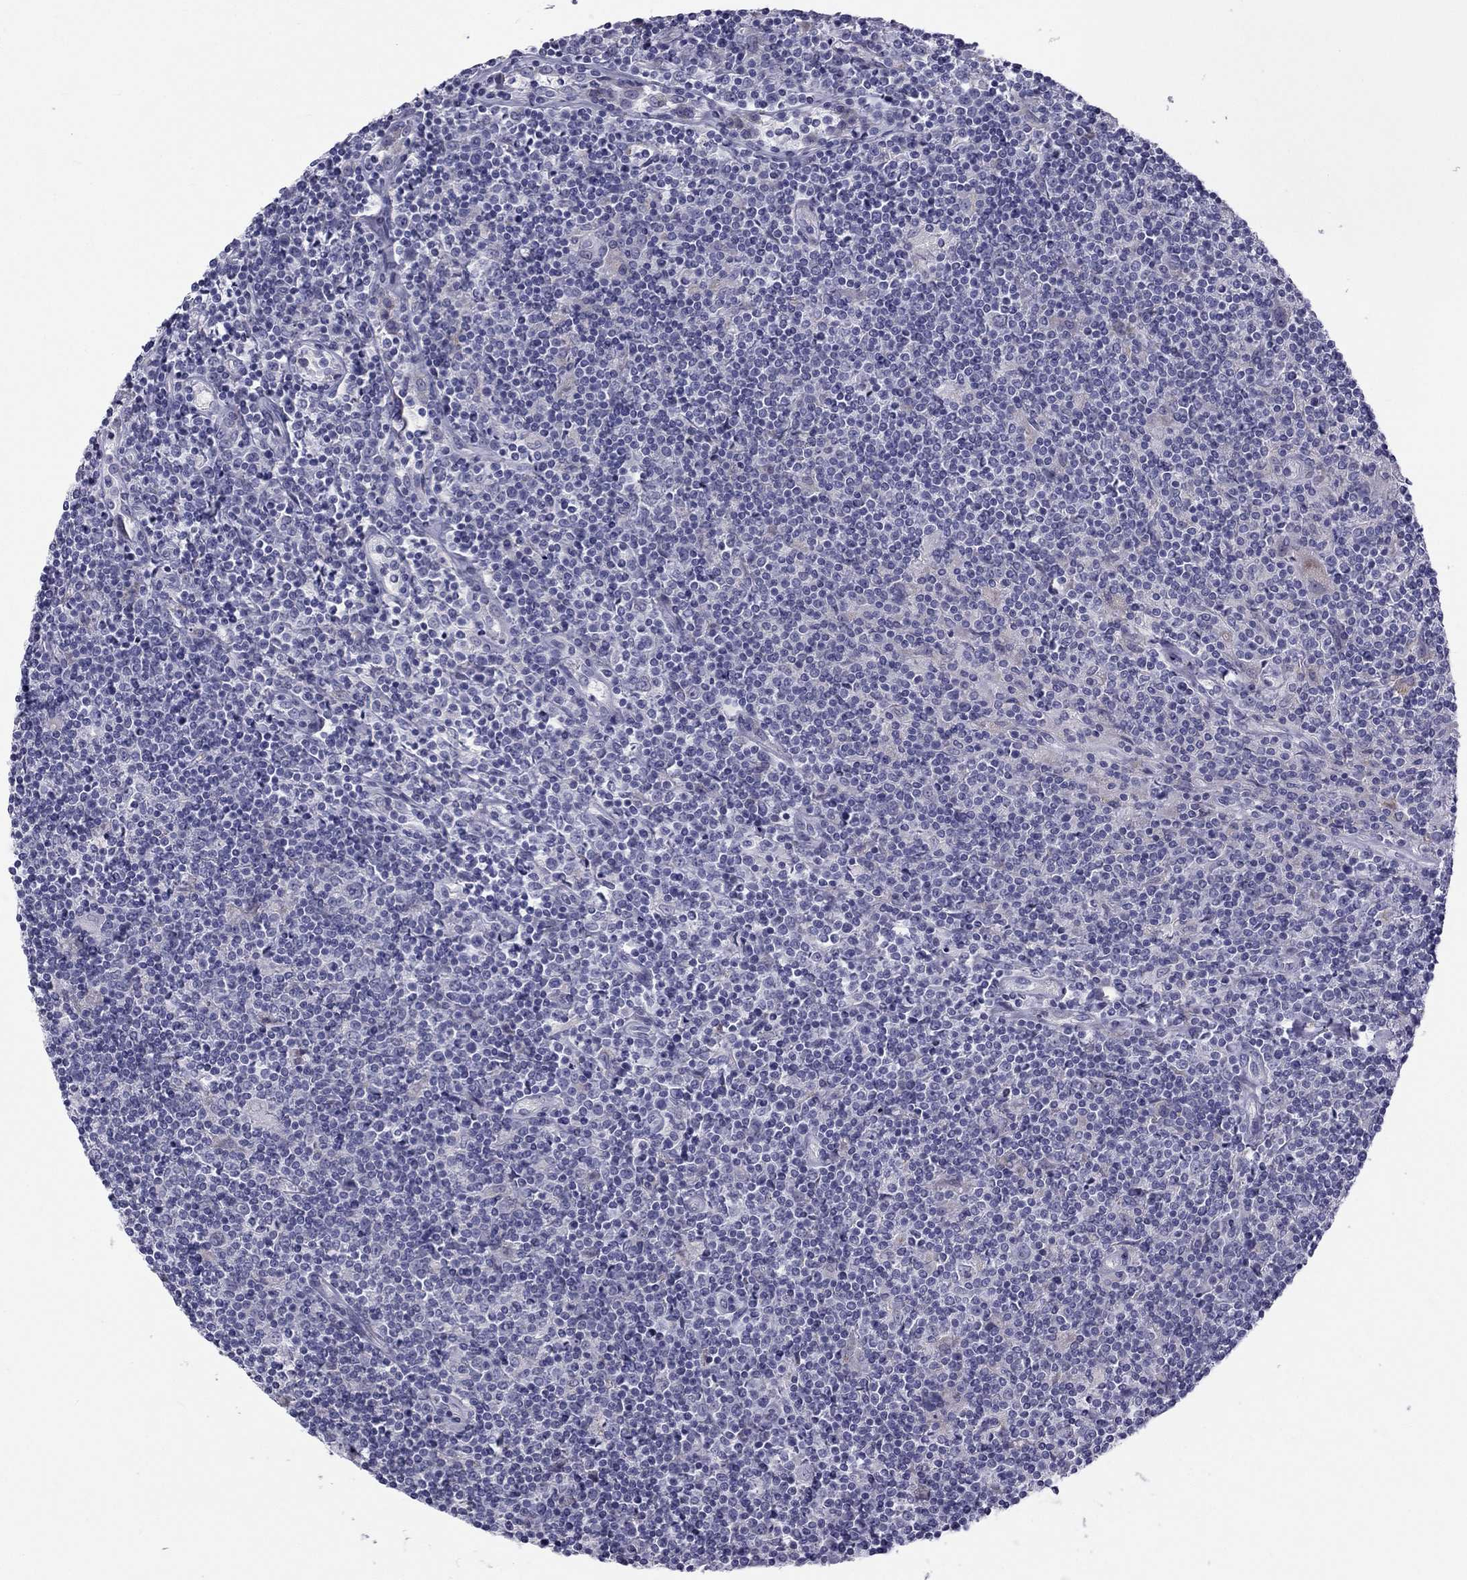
{"staining": {"intensity": "negative", "quantity": "none", "location": "none"}, "tissue": "lymphoma", "cell_type": "Tumor cells", "image_type": "cancer", "snomed": [{"axis": "morphology", "description": "Hodgkin's disease, NOS"}, {"axis": "topography", "description": "Lymph node"}], "caption": "The IHC photomicrograph has no significant expression in tumor cells of Hodgkin's disease tissue. (DAB immunohistochemistry (IHC), high magnification).", "gene": "CLPSL2", "patient": {"sex": "male", "age": 40}}